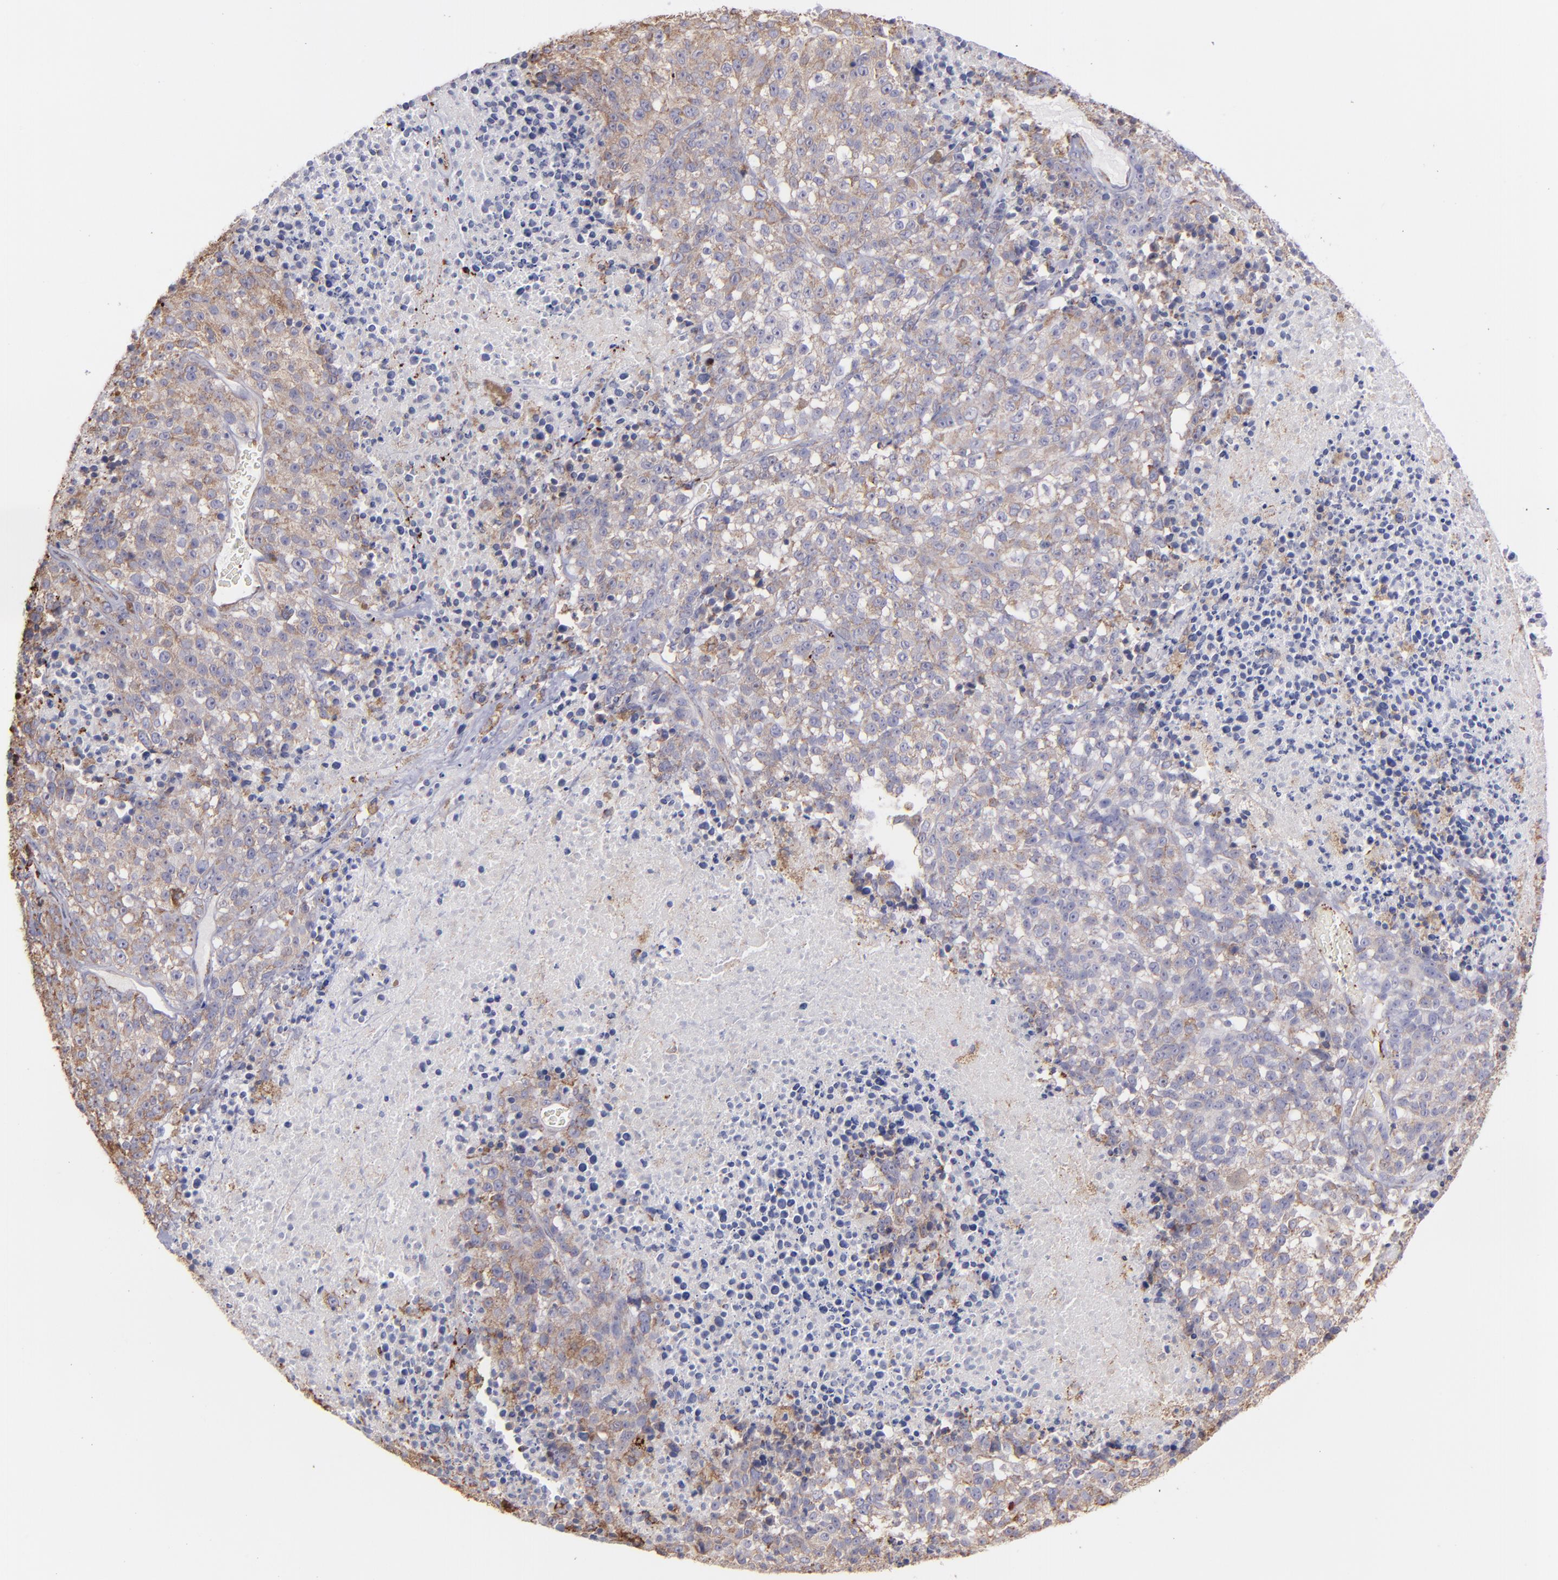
{"staining": {"intensity": "weak", "quantity": ">75%", "location": "cytoplasmic/membranous"}, "tissue": "melanoma", "cell_type": "Tumor cells", "image_type": "cancer", "snomed": [{"axis": "morphology", "description": "Malignant melanoma, Metastatic site"}, {"axis": "topography", "description": "Cerebral cortex"}], "caption": "Brown immunohistochemical staining in malignant melanoma (metastatic site) displays weak cytoplasmic/membranous positivity in about >75% of tumor cells.", "gene": "MAOB", "patient": {"sex": "female", "age": 52}}